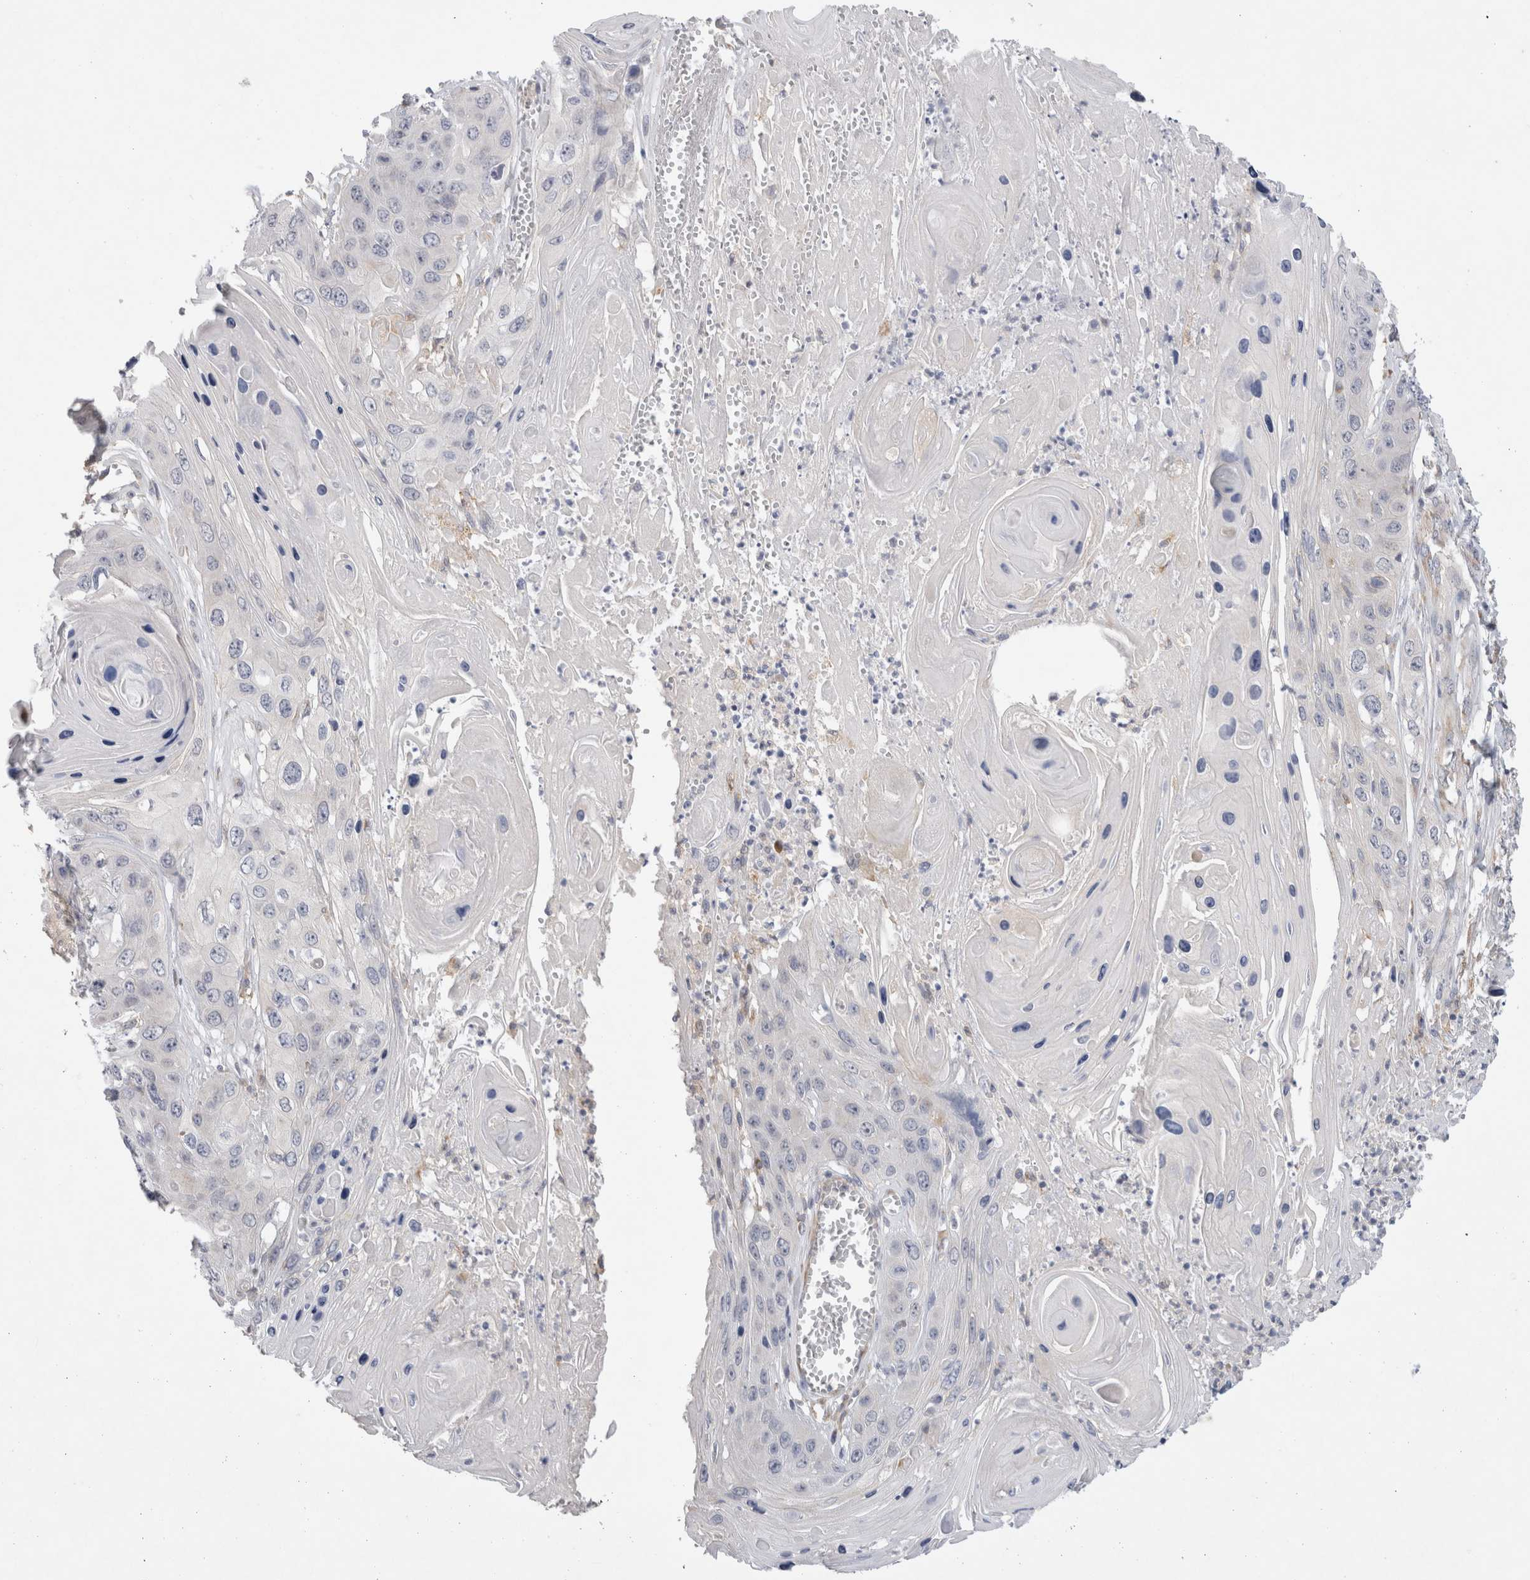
{"staining": {"intensity": "negative", "quantity": "none", "location": "none"}, "tissue": "skin cancer", "cell_type": "Tumor cells", "image_type": "cancer", "snomed": [{"axis": "morphology", "description": "Squamous cell carcinoma, NOS"}, {"axis": "topography", "description": "Skin"}], "caption": "DAB immunohistochemical staining of human skin squamous cell carcinoma exhibits no significant positivity in tumor cells.", "gene": "GAS1", "patient": {"sex": "male", "age": 55}}